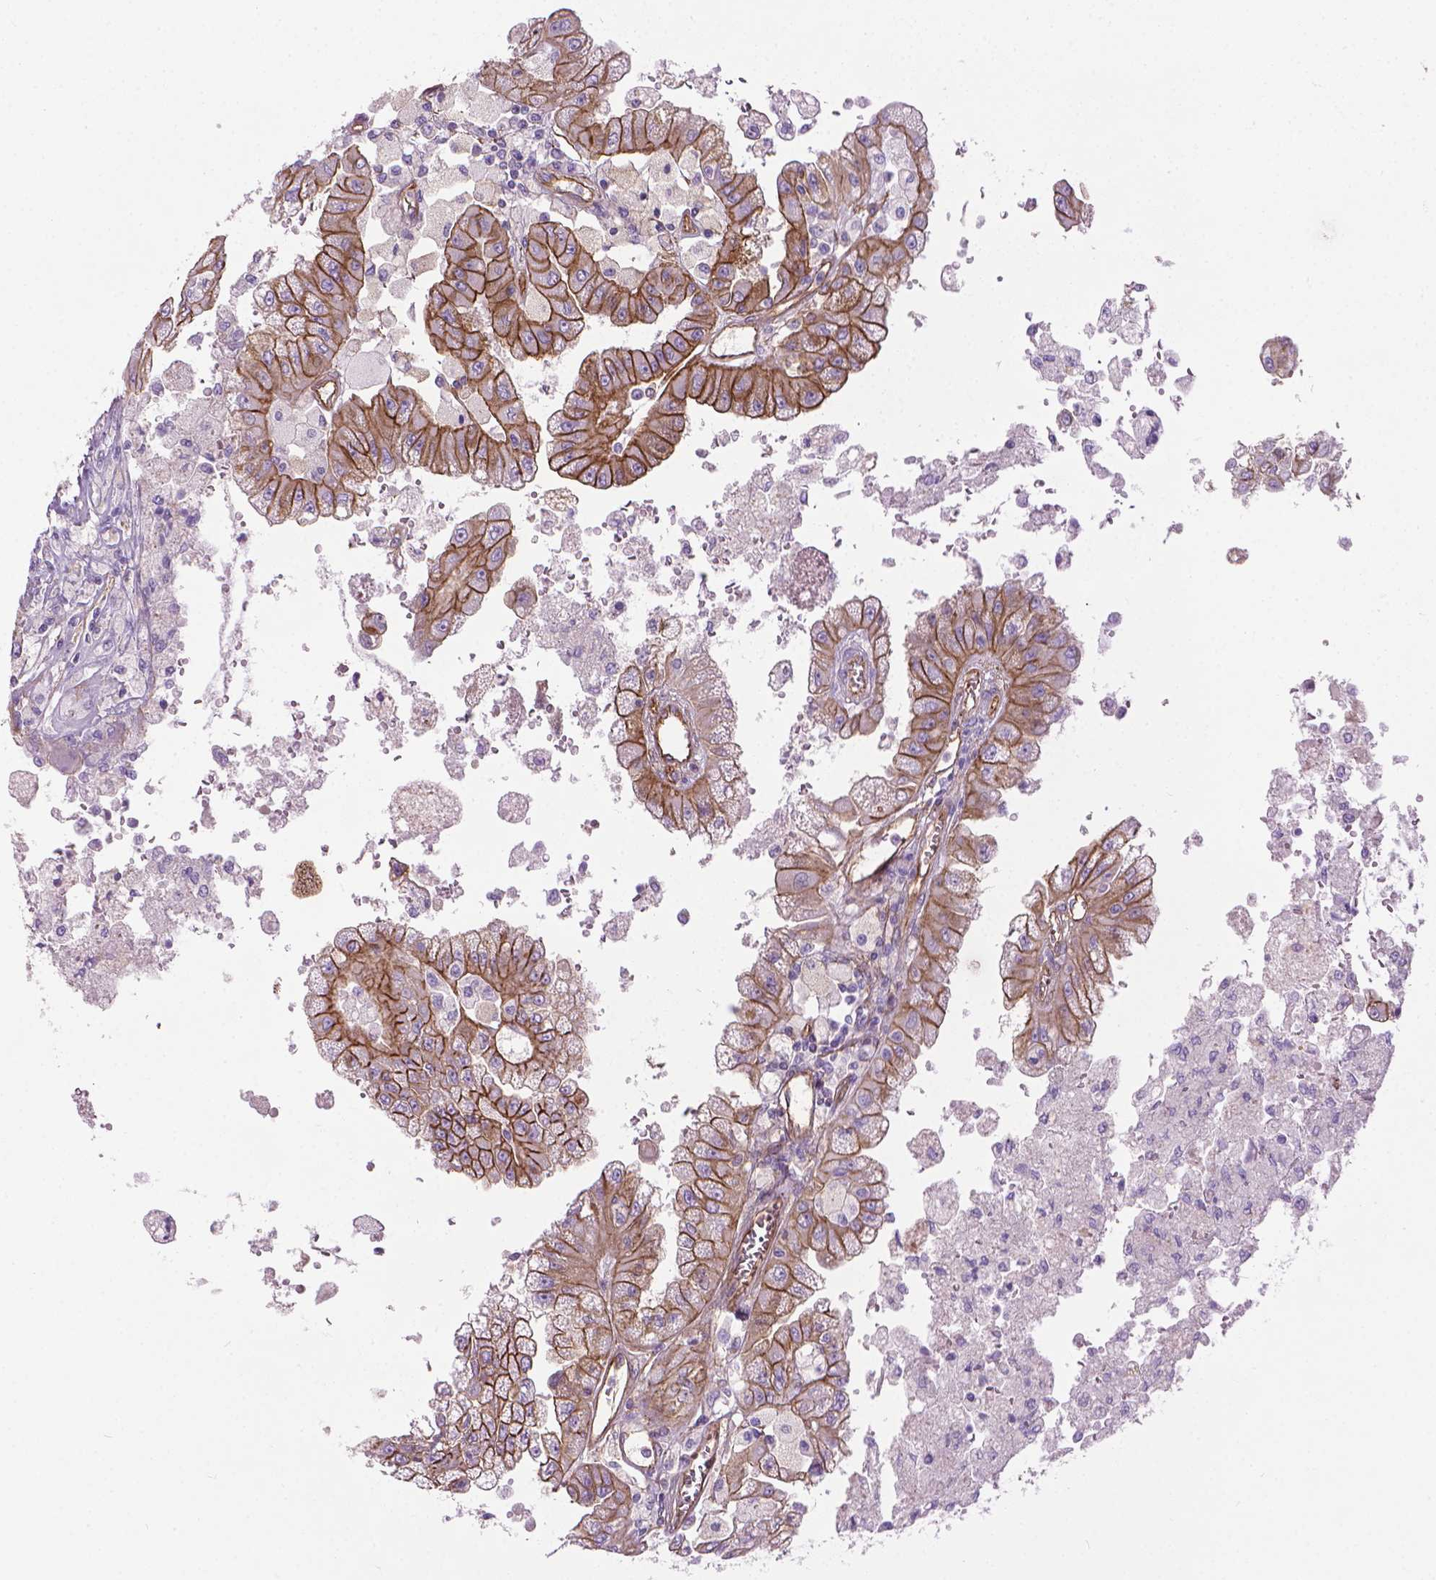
{"staining": {"intensity": "moderate", "quantity": ">75%", "location": "cytoplasmic/membranous"}, "tissue": "renal cancer", "cell_type": "Tumor cells", "image_type": "cancer", "snomed": [{"axis": "morphology", "description": "Adenocarcinoma, NOS"}, {"axis": "topography", "description": "Kidney"}], "caption": "A histopathology image of human renal cancer stained for a protein reveals moderate cytoplasmic/membranous brown staining in tumor cells. The staining was performed using DAB, with brown indicating positive protein expression. Nuclei are stained blue with hematoxylin.", "gene": "TENT5A", "patient": {"sex": "male", "age": 58}}